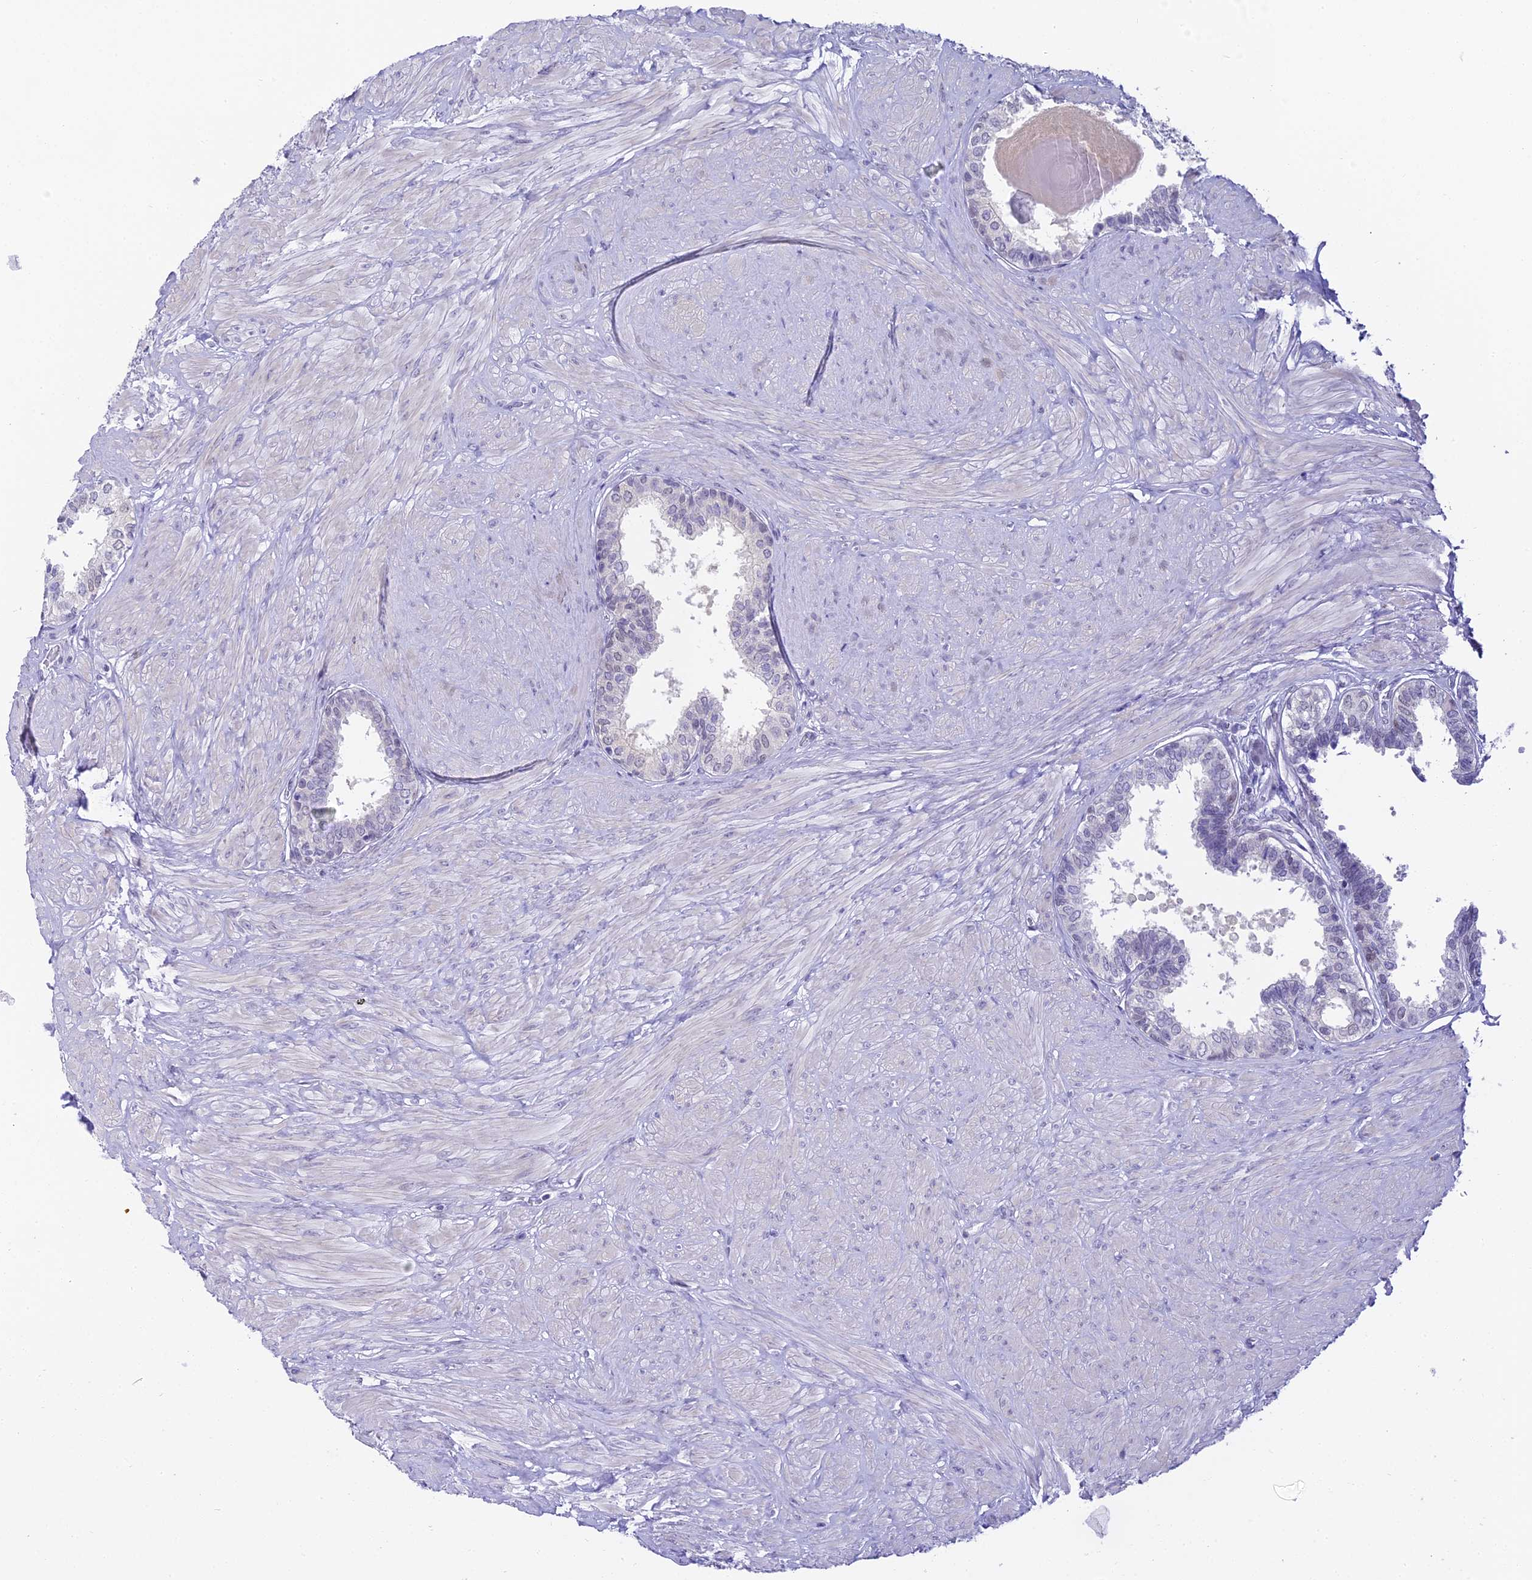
{"staining": {"intensity": "negative", "quantity": "none", "location": "none"}, "tissue": "prostate", "cell_type": "Glandular cells", "image_type": "normal", "snomed": [{"axis": "morphology", "description": "Normal tissue, NOS"}, {"axis": "topography", "description": "Prostate"}], "caption": "Immunohistochemistry (IHC) of benign human prostate demonstrates no staining in glandular cells. (DAB immunohistochemistry with hematoxylin counter stain).", "gene": "ABHD14A", "patient": {"sex": "male", "age": 48}}